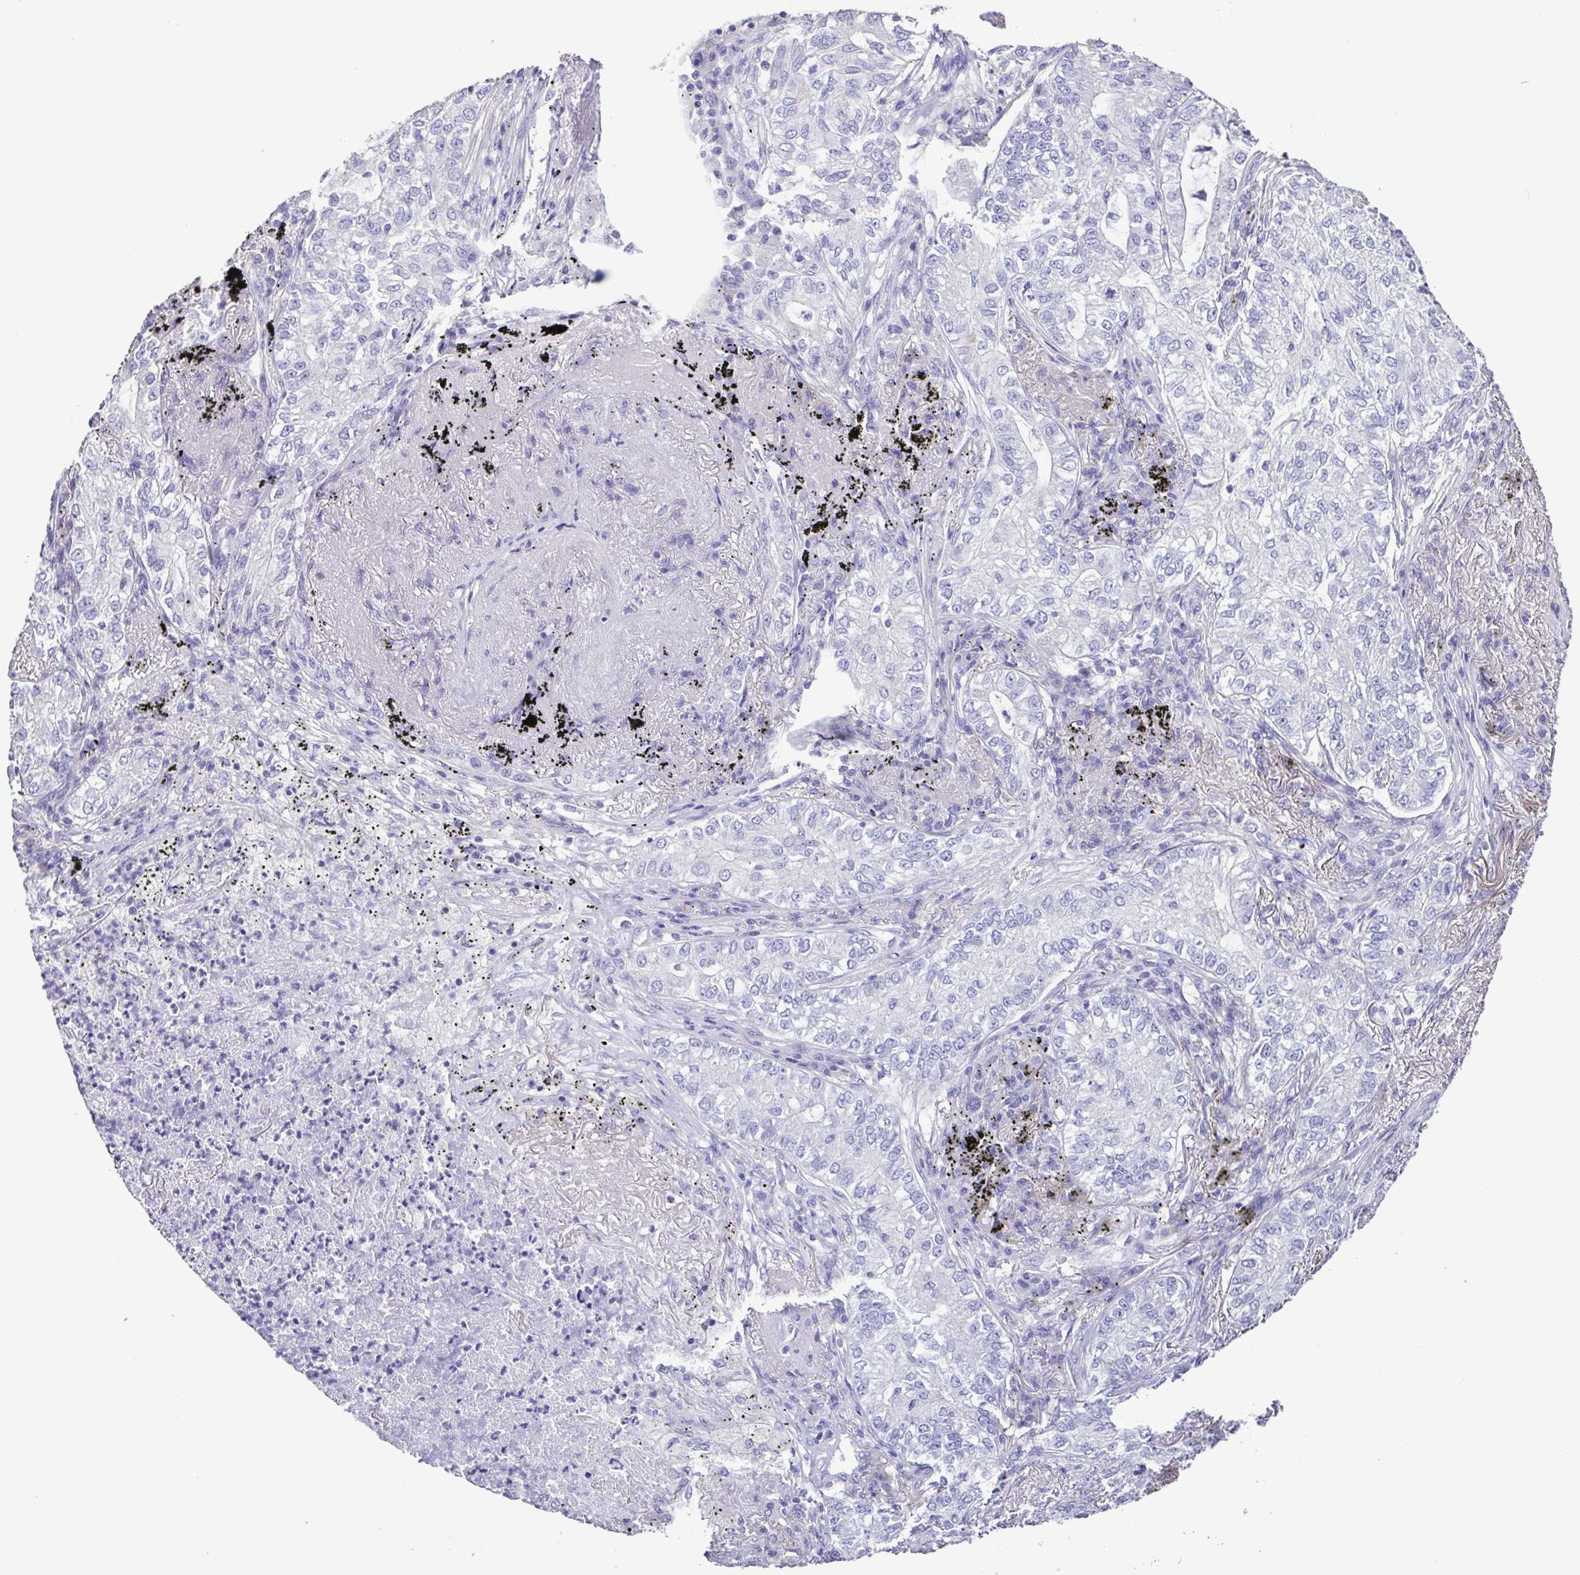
{"staining": {"intensity": "negative", "quantity": "none", "location": "none"}, "tissue": "lung cancer", "cell_type": "Tumor cells", "image_type": "cancer", "snomed": [{"axis": "morphology", "description": "Adenocarcinoma, NOS"}, {"axis": "topography", "description": "Lung"}], "caption": "High power microscopy image of an immunohistochemistry photomicrograph of lung adenocarcinoma, revealing no significant positivity in tumor cells. (Stains: DAB (3,3'-diaminobenzidine) IHC with hematoxylin counter stain, Microscopy: brightfield microscopy at high magnification).", "gene": "PLA2G4E", "patient": {"sex": "female", "age": 73}}